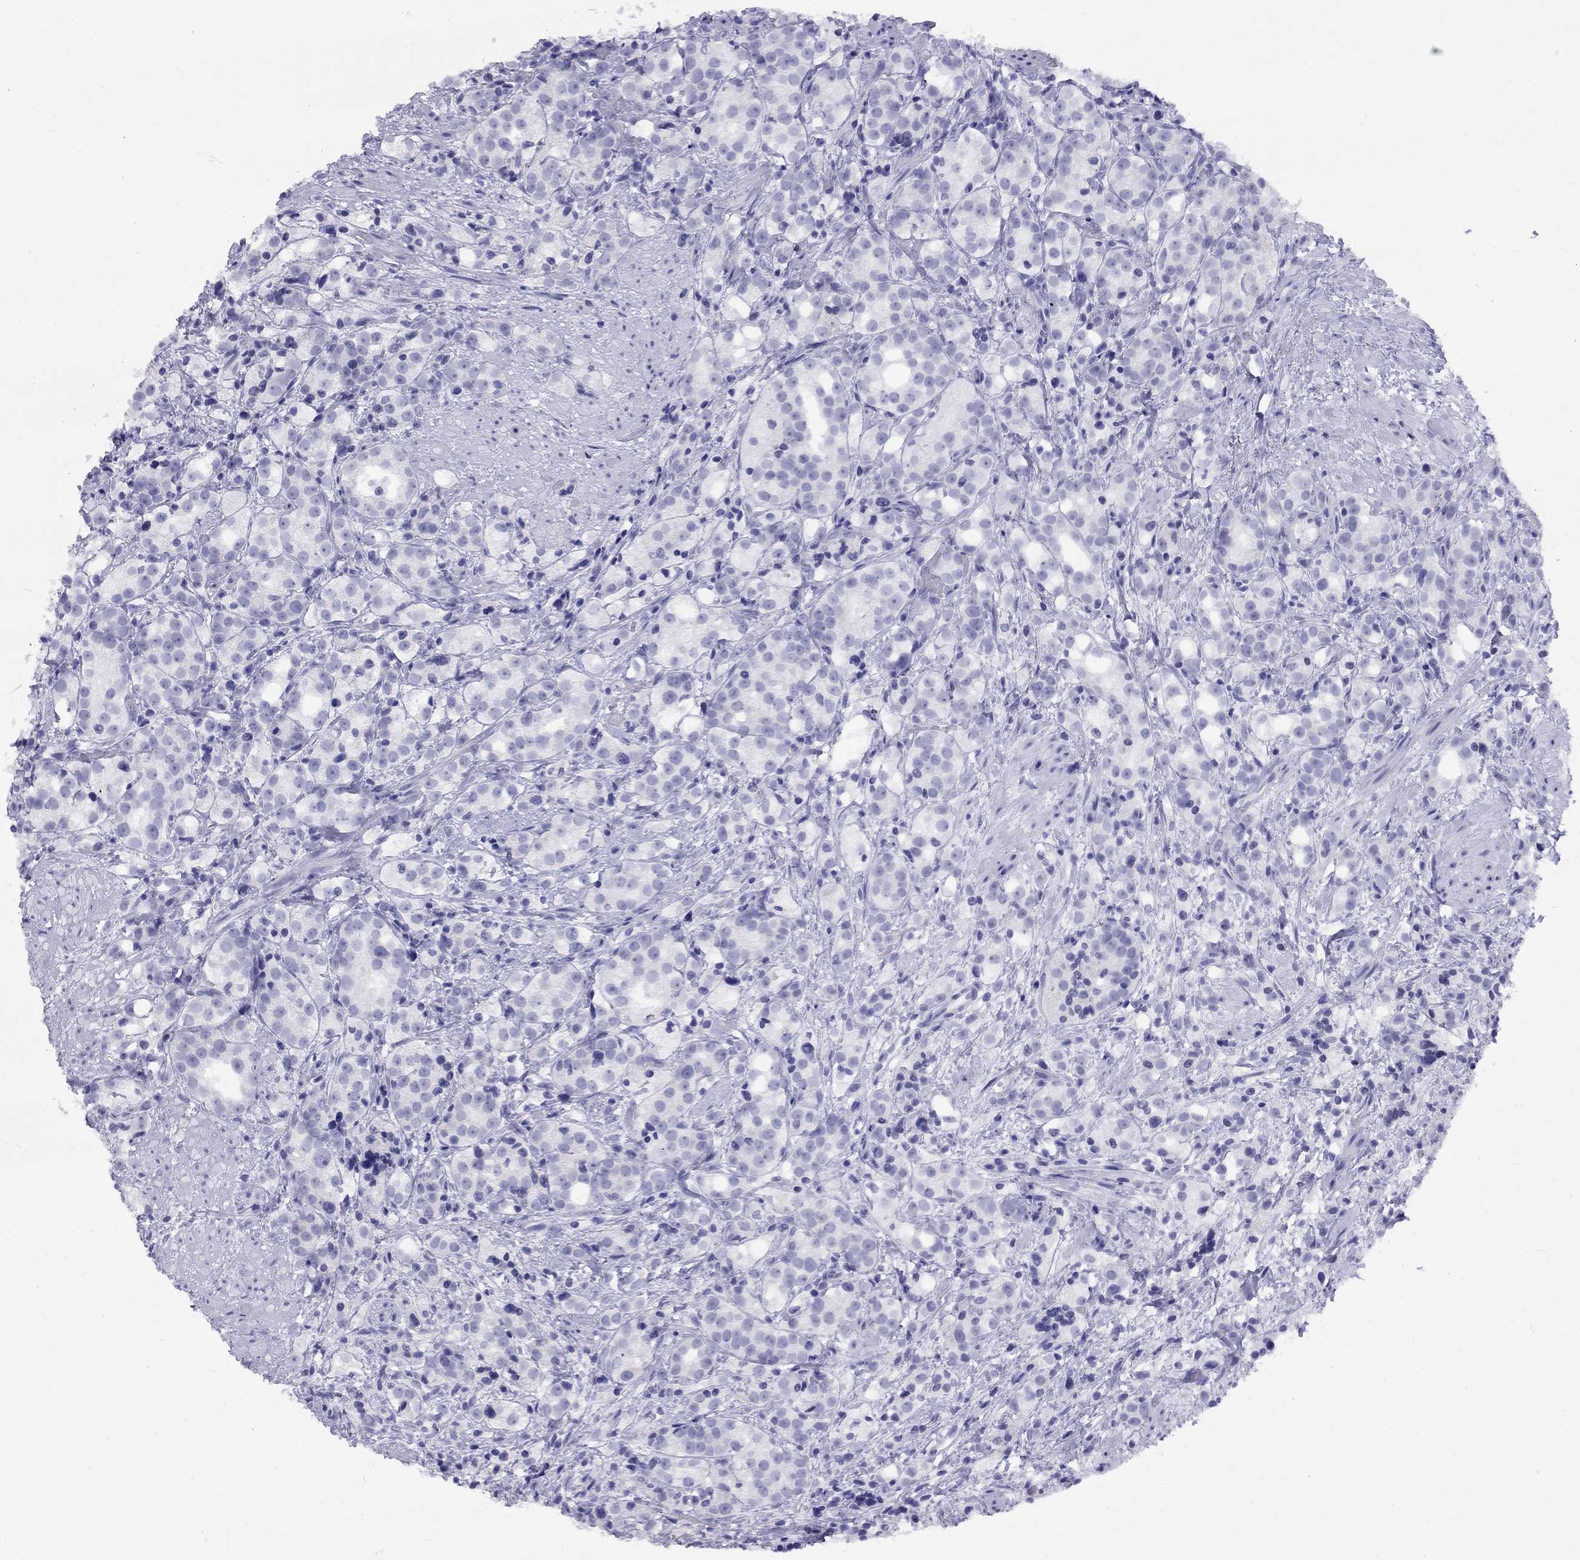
{"staining": {"intensity": "negative", "quantity": "none", "location": "none"}, "tissue": "prostate cancer", "cell_type": "Tumor cells", "image_type": "cancer", "snomed": [{"axis": "morphology", "description": "Adenocarcinoma, High grade"}, {"axis": "topography", "description": "Prostate"}], "caption": "Protein analysis of high-grade adenocarcinoma (prostate) displays no significant staining in tumor cells. (Stains: DAB IHC with hematoxylin counter stain, Microscopy: brightfield microscopy at high magnification).", "gene": "LYAR", "patient": {"sex": "male", "age": 53}}